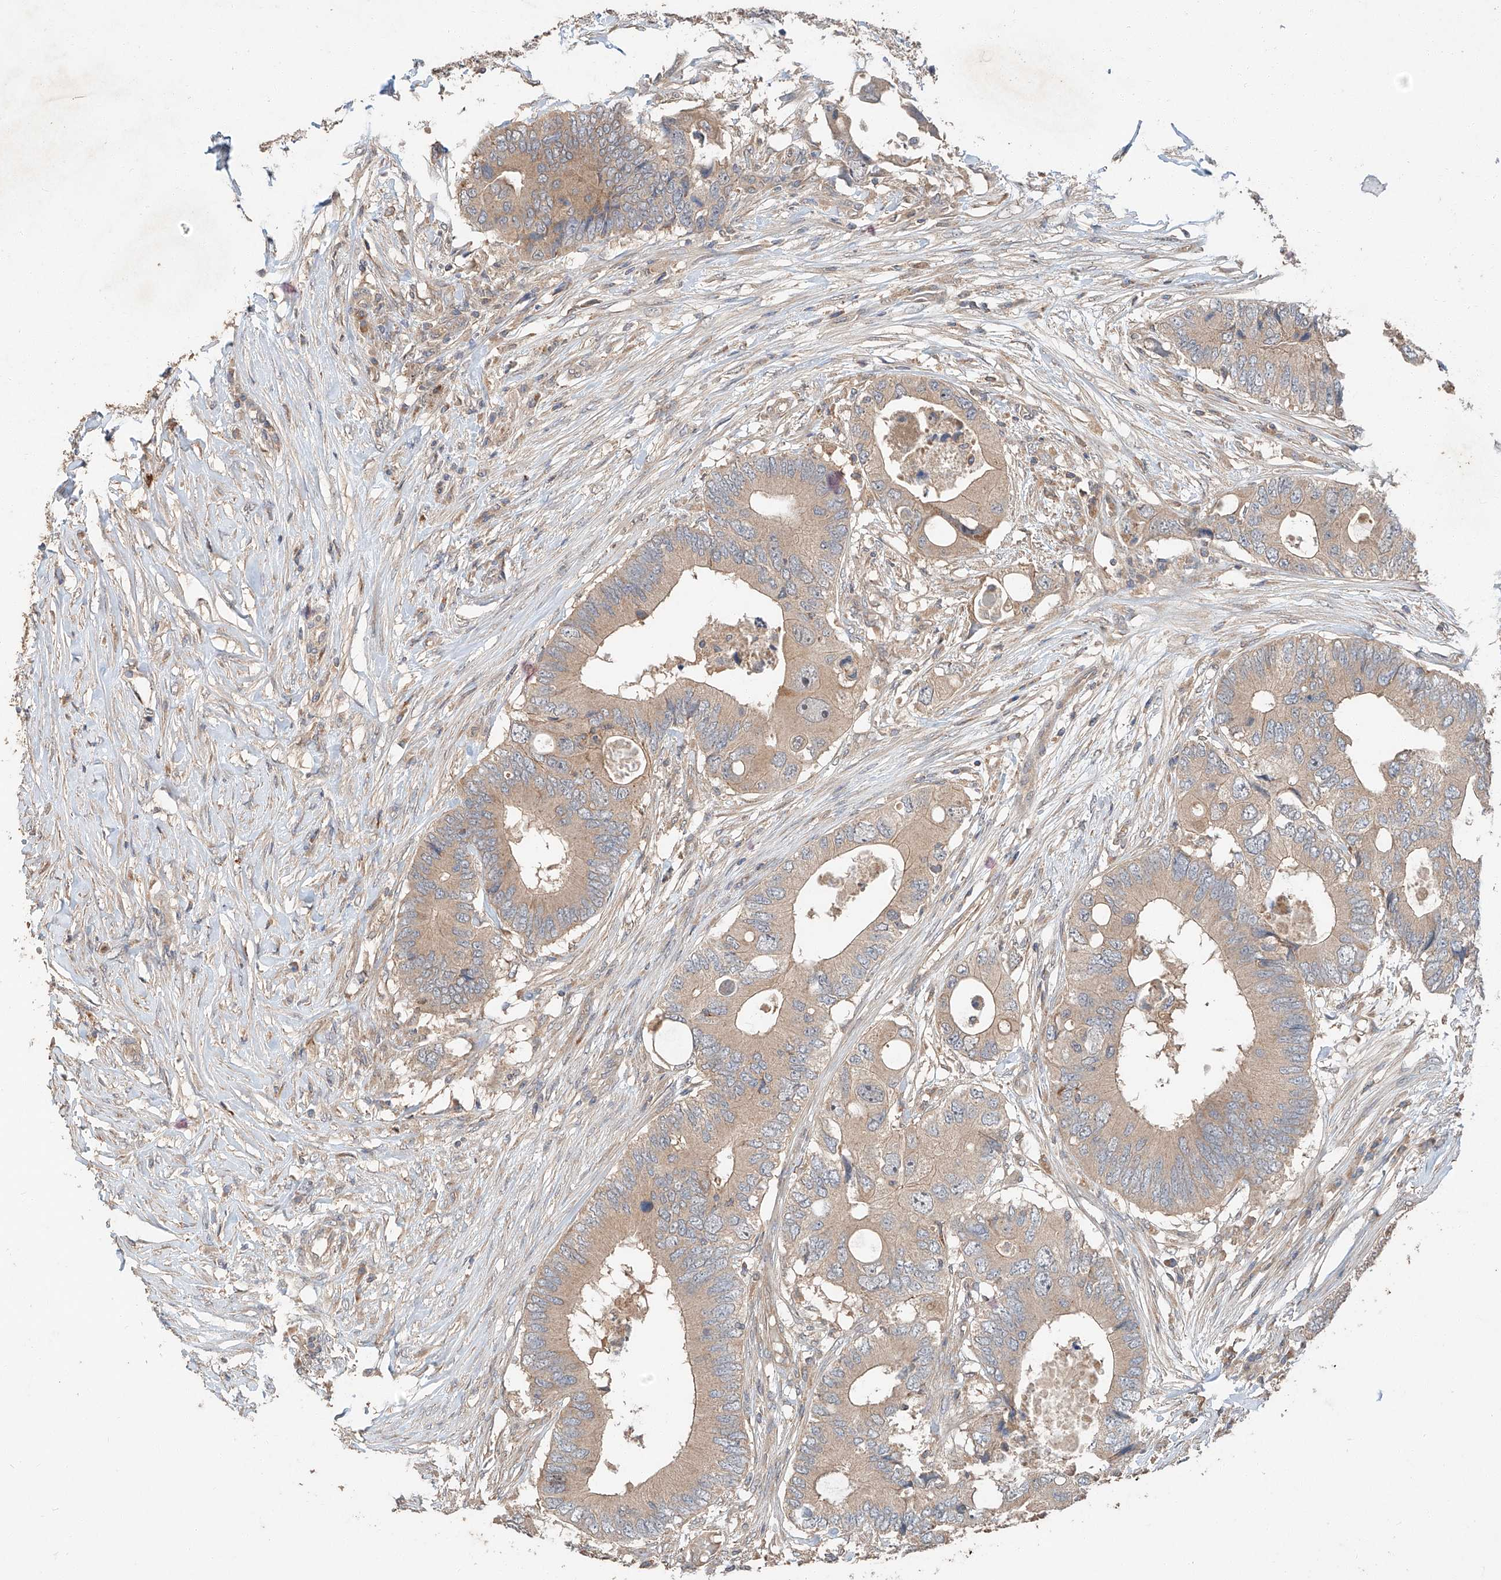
{"staining": {"intensity": "weak", "quantity": ">75%", "location": "cytoplasmic/membranous"}, "tissue": "colorectal cancer", "cell_type": "Tumor cells", "image_type": "cancer", "snomed": [{"axis": "morphology", "description": "Adenocarcinoma, NOS"}, {"axis": "topography", "description": "Colon"}], "caption": "Tumor cells reveal low levels of weak cytoplasmic/membranous positivity in about >75% of cells in human colorectal adenocarcinoma.", "gene": "XPNPEP1", "patient": {"sex": "male", "age": 71}}